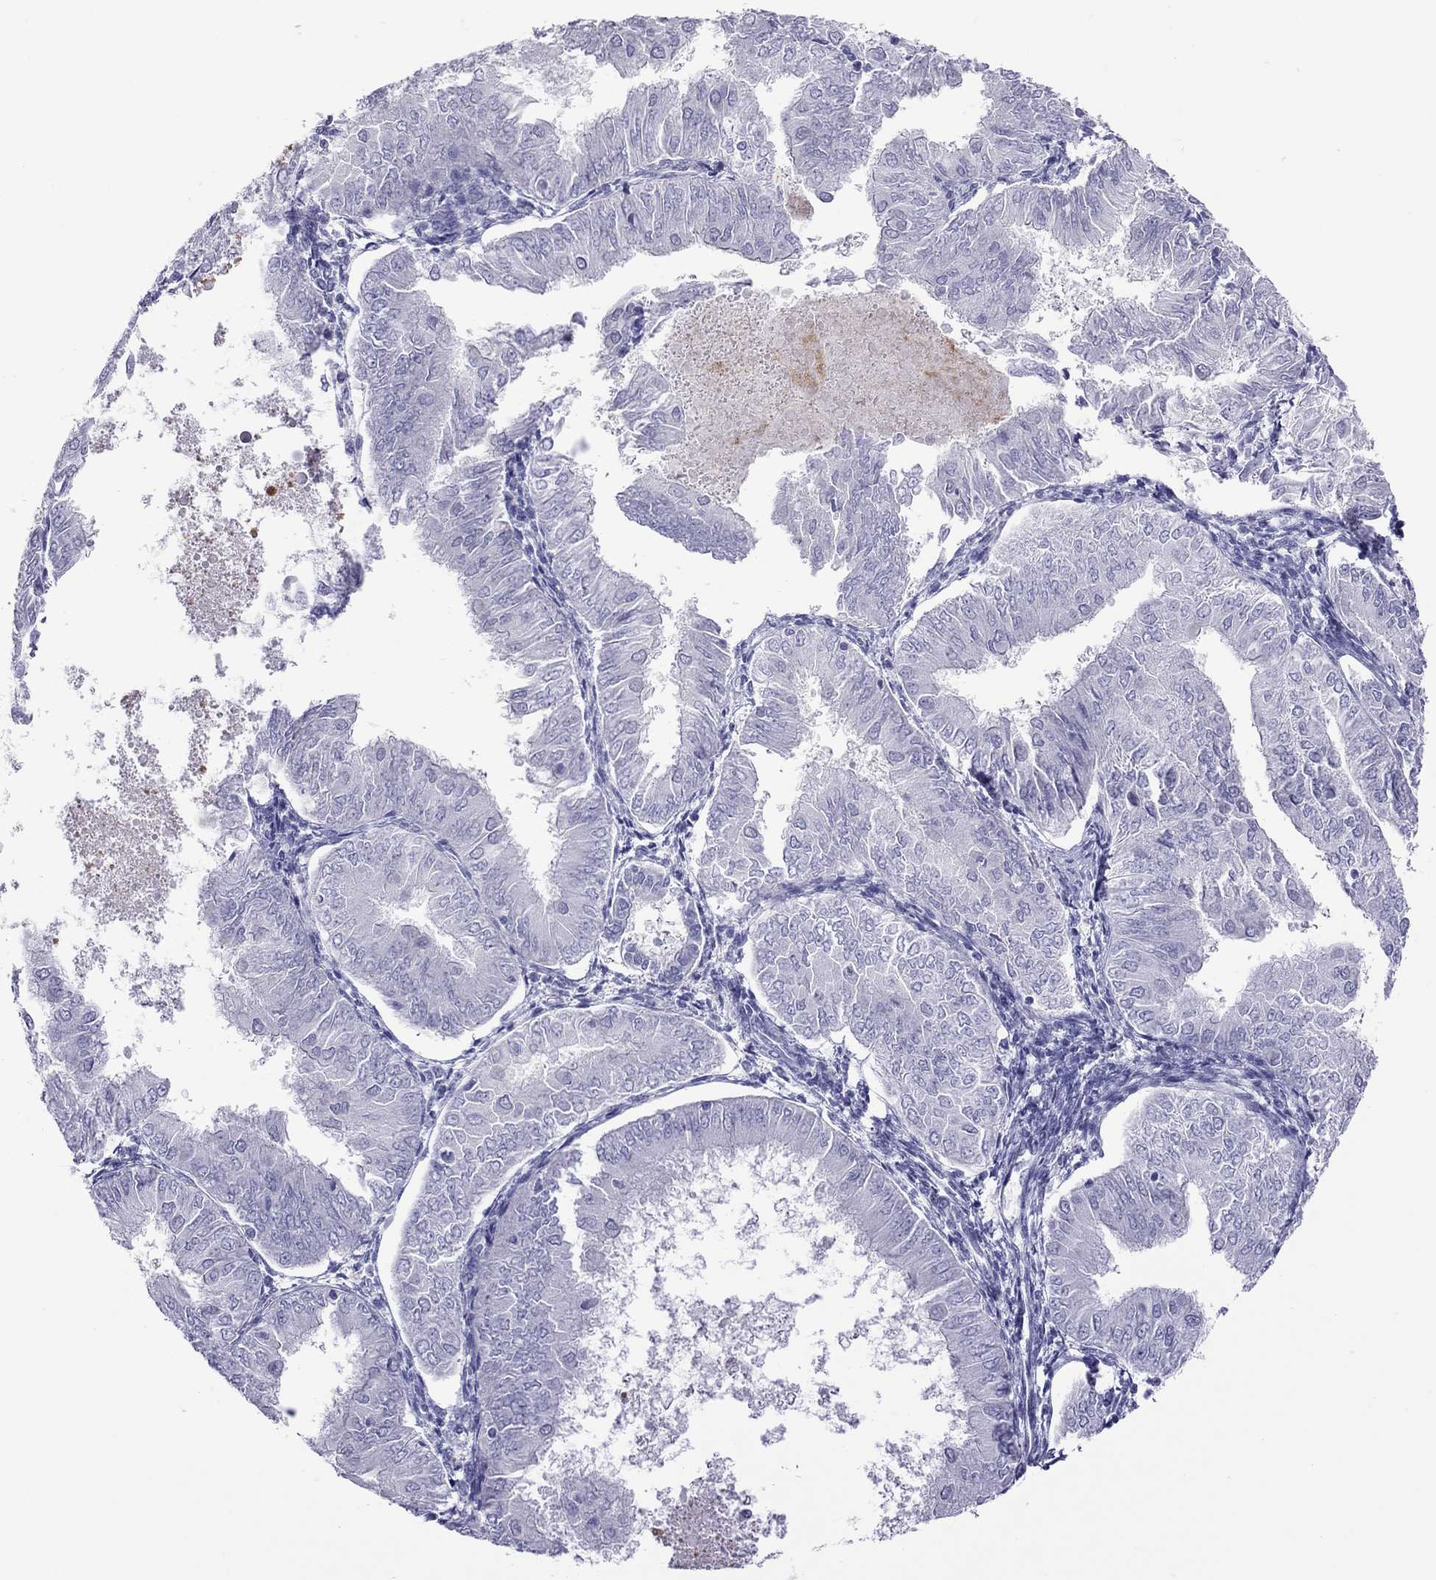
{"staining": {"intensity": "negative", "quantity": "none", "location": "none"}, "tissue": "endometrial cancer", "cell_type": "Tumor cells", "image_type": "cancer", "snomed": [{"axis": "morphology", "description": "Adenocarcinoma, NOS"}, {"axis": "topography", "description": "Endometrium"}], "caption": "IHC of endometrial adenocarcinoma exhibits no expression in tumor cells.", "gene": "CHRNB3", "patient": {"sex": "female", "age": 53}}